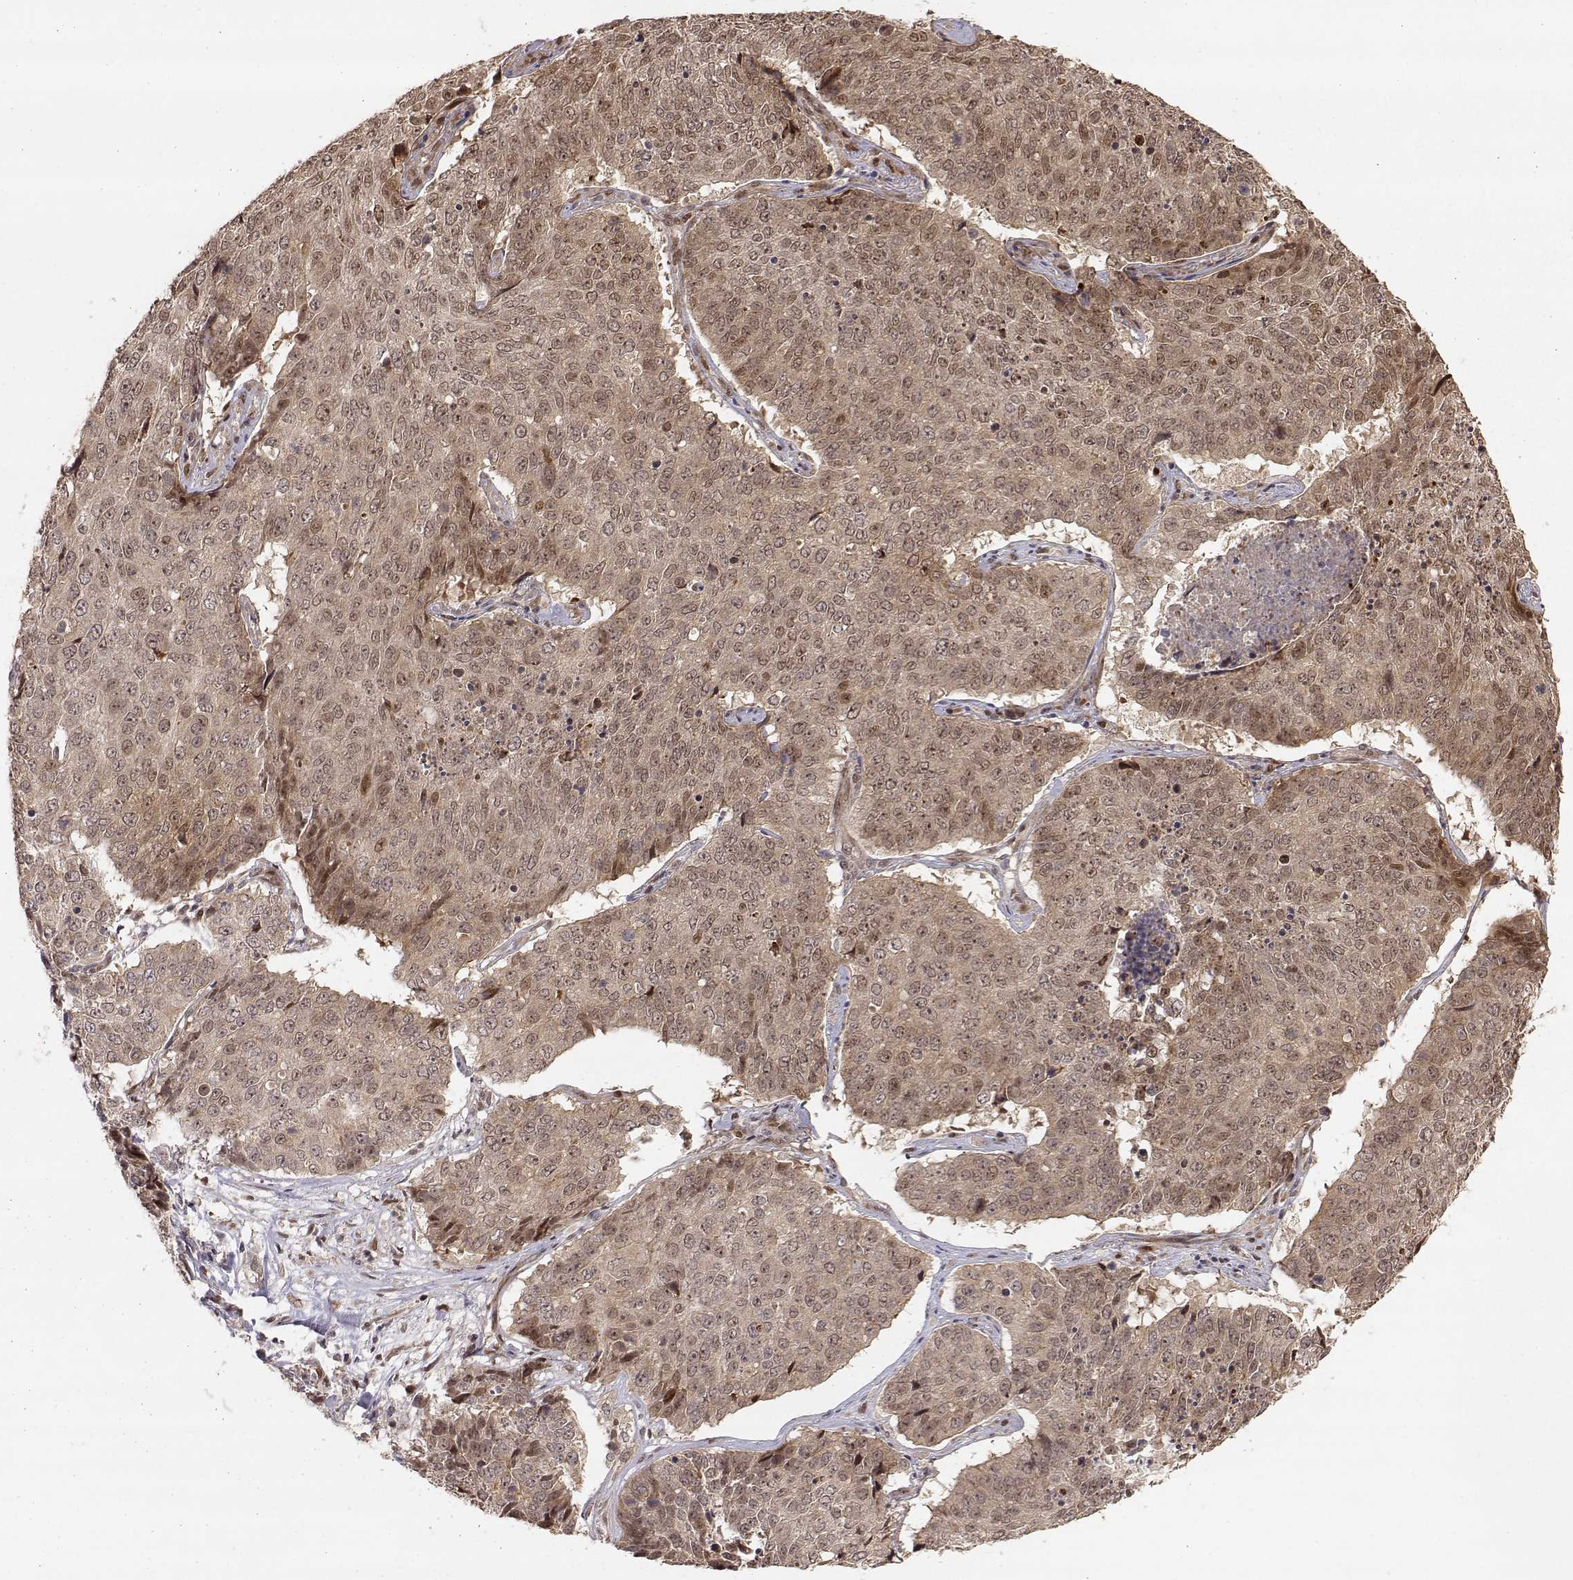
{"staining": {"intensity": "weak", "quantity": ">75%", "location": "cytoplasmic/membranous"}, "tissue": "lung cancer", "cell_type": "Tumor cells", "image_type": "cancer", "snomed": [{"axis": "morphology", "description": "Normal tissue, NOS"}, {"axis": "morphology", "description": "Squamous cell carcinoma, NOS"}, {"axis": "topography", "description": "Bronchus"}, {"axis": "topography", "description": "Lung"}], "caption": "Protein staining of lung cancer (squamous cell carcinoma) tissue reveals weak cytoplasmic/membranous positivity in approximately >75% of tumor cells.", "gene": "BRCA1", "patient": {"sex": "male", "age": 64}}